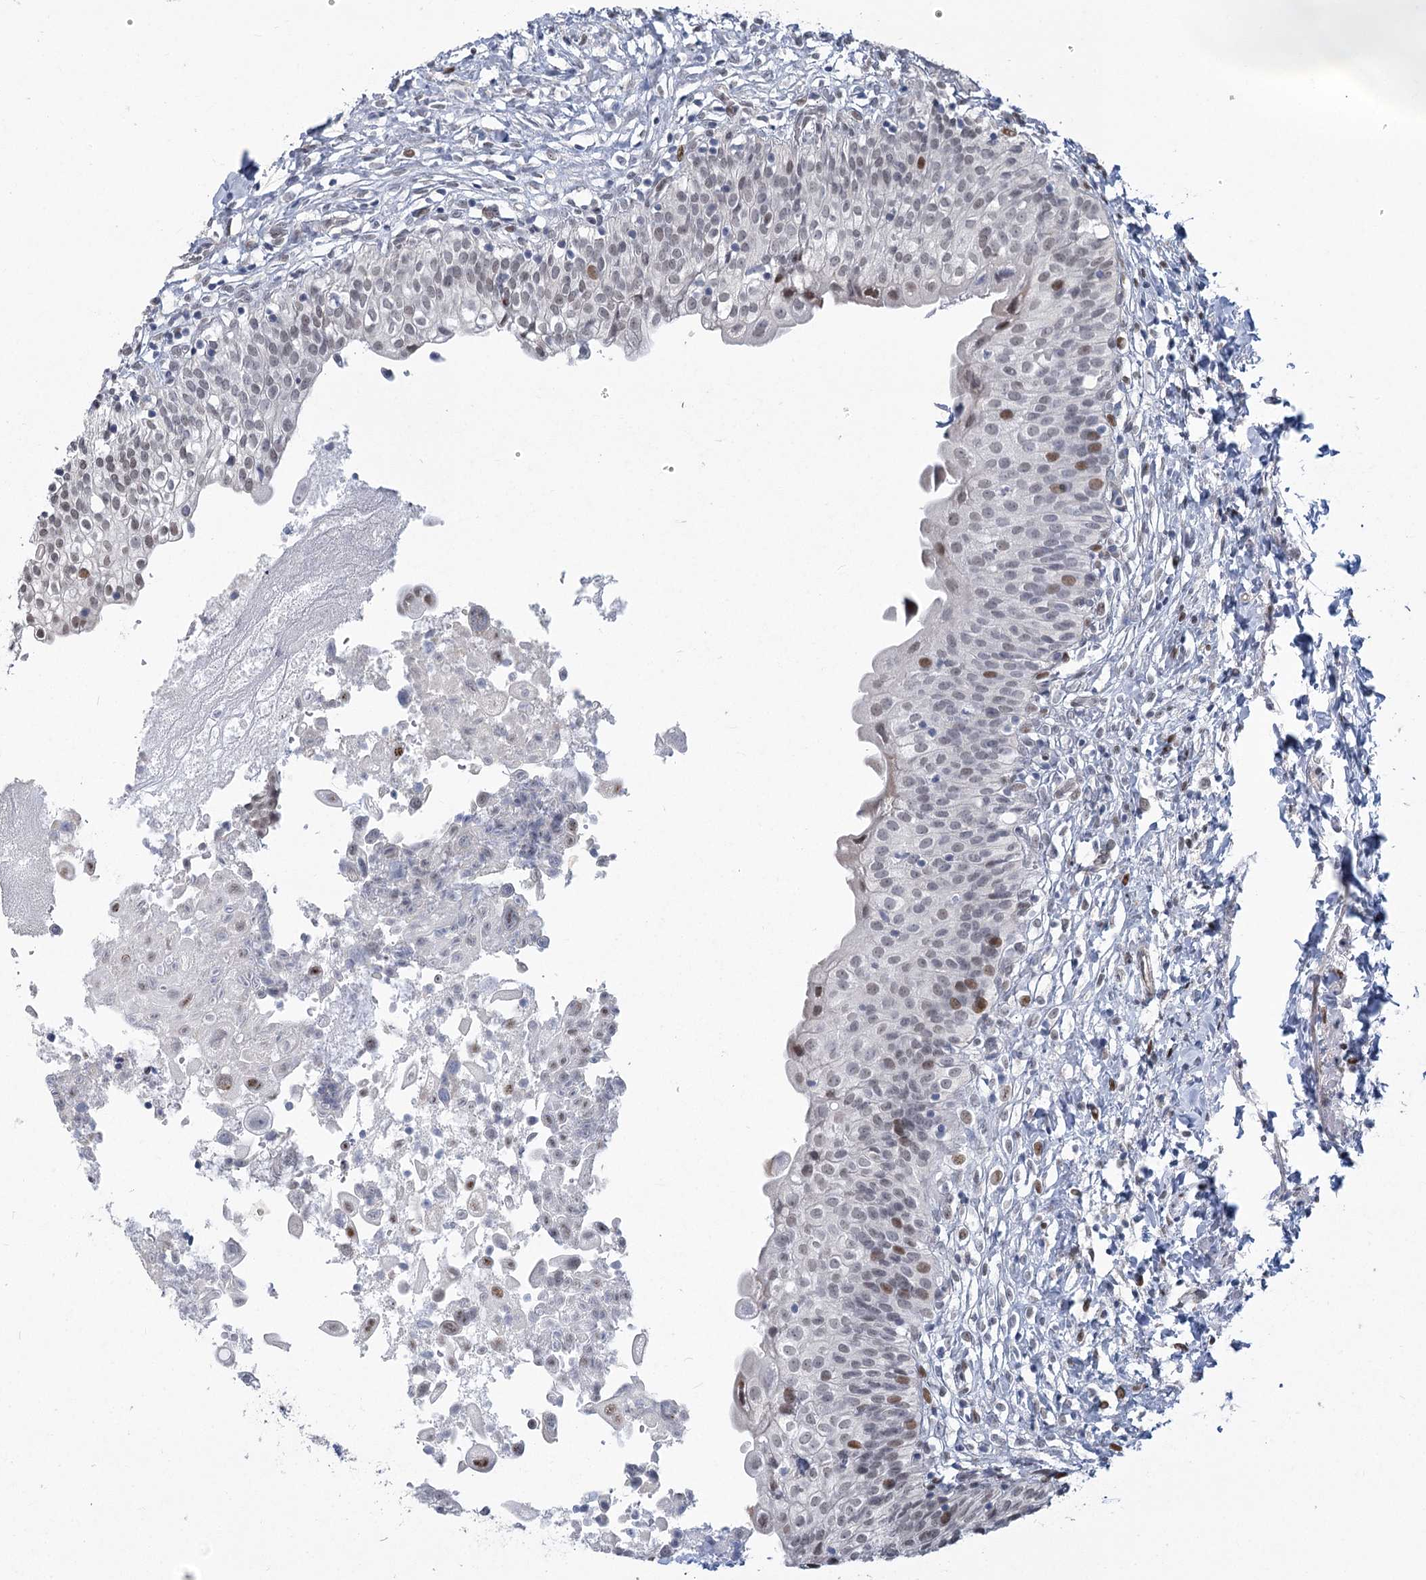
{"staining": {"intensity": "moderate", "quantity": "<25%", "location": "nuclear"}, "tissue": "urinary bladder", "cell_type": "Urothelial cells", "image_type": "normal", "snomed": [{"axis": "morphology", "description": "Normal tissue, NOS"}, {"axis": "topography", "description": "Urinary bladder"}], "caption": "Urinary bladder stained for a protein (brown) demonstrates moderate nuclear positive expression in about <25% of urothelial cells.", "gene": "ABITRAM", "patient": {"sex": "male", "age": 55}}